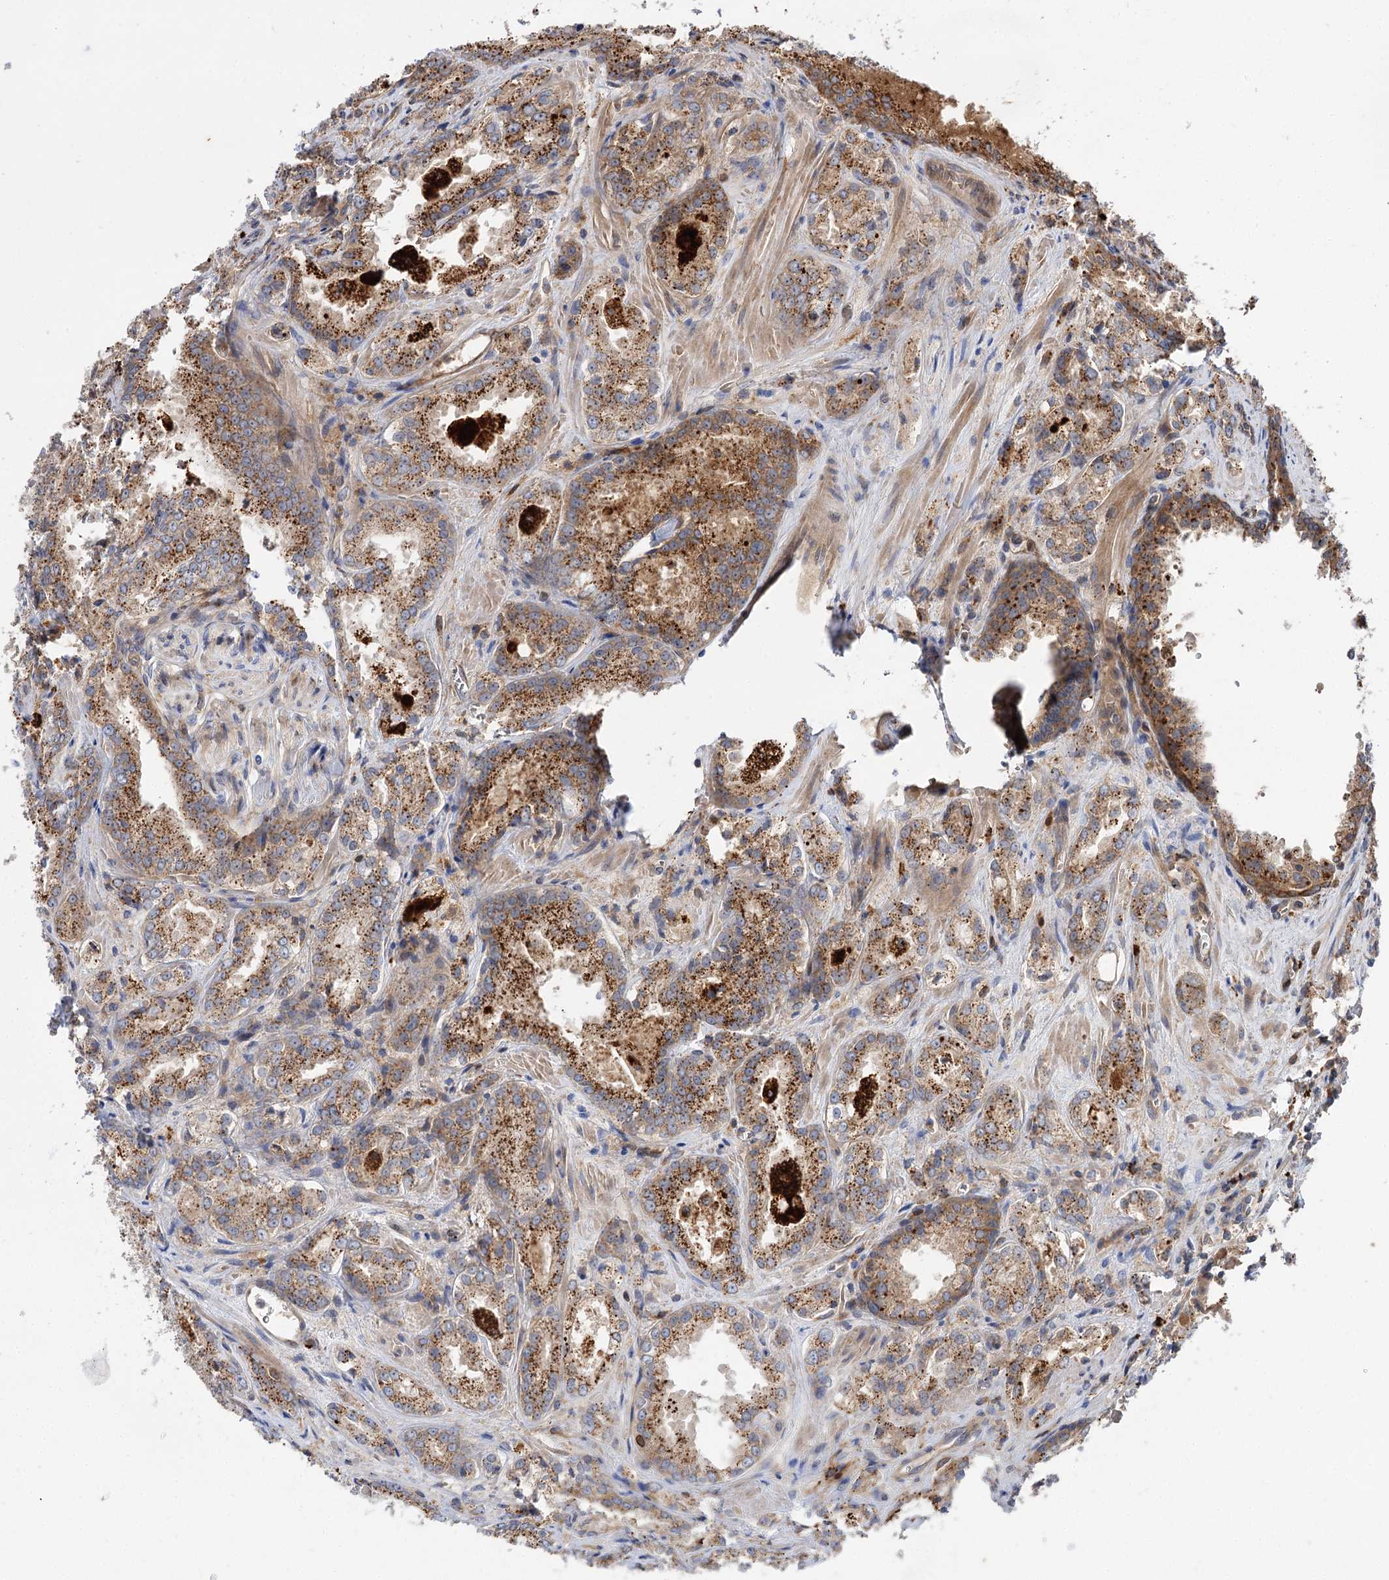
{"staining": {"intensity": "moderate", "quantity": ">75%", "location": "cytoplasmic/membranous"}, "tissue": "prostate cancer", "cell_type": "Tumor cells", "image_type": "cancer", "snomed": [{"axis": "morphology", "description": "Adenocarcinoma, Low grade"}, {"axis": "topography", "description": "Prostate"}], "caption": "Brown immunohistochemical staining in prostate cancer demonstrates moderate cytoplasmic/membranous expression in about >75% of tumor cells.", "gene": "PATL1", "patient": {"sex": "male", "age": 47}}